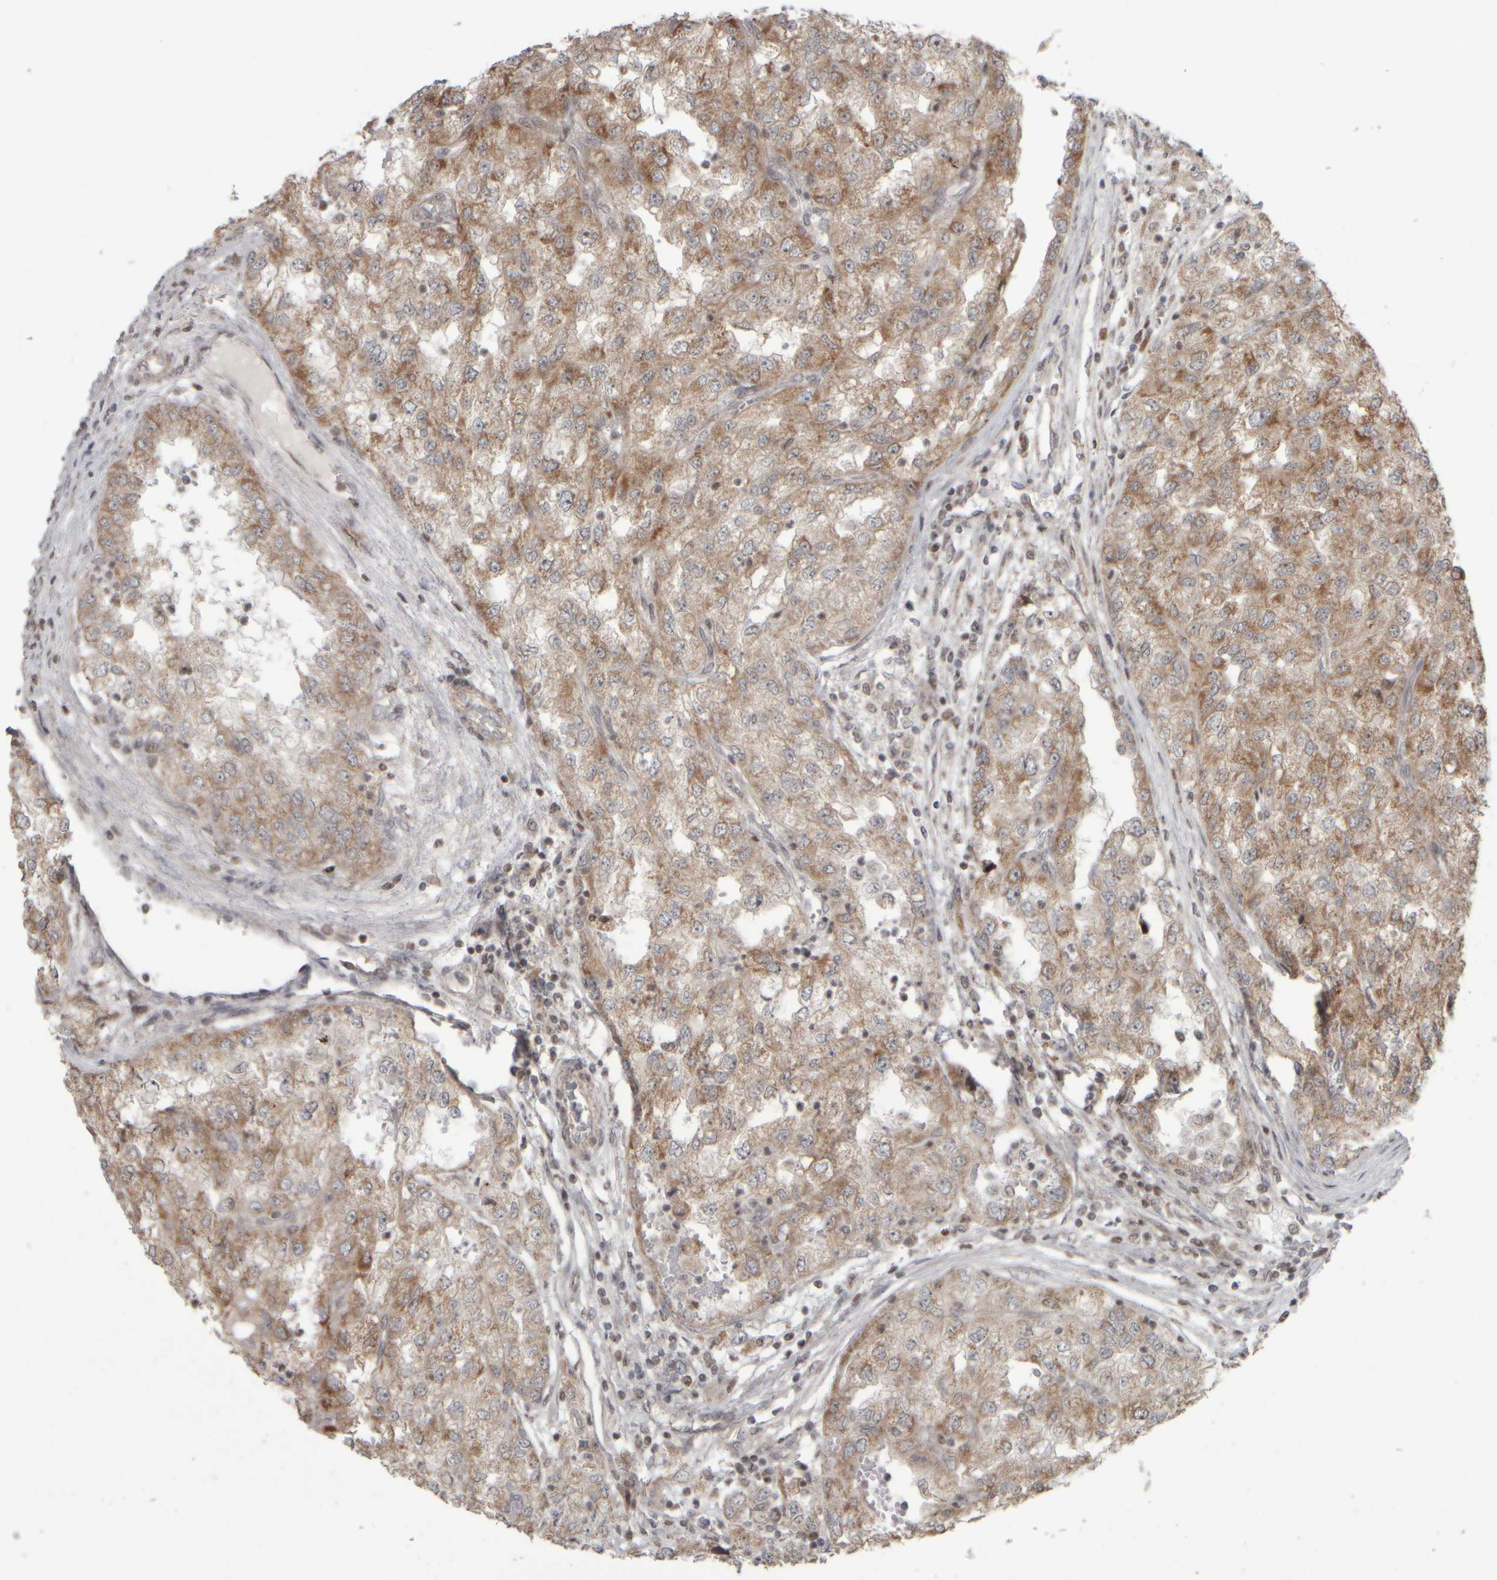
{"staining": {"intensity": "moderate", "quantity": ">75%", "location": "cytoplasmic/membranous"}, "tissue": "renal cancer", "cell_type": "Tumor cells", "image_type": "cancer", "snomed": [{"axis": "morphology", "description": "Adenocarcinoma, NOS"}, {"axis": "topography", "description": "Kidney"}], "caption": "Immunohistochemical staining of adenocarcinoma (renal) demonstrates medium levels of moderate cytoplasmic/membranous protein expression in about >75% of tumor cells.", "gene": "CWC27", "patient": {"sex": "female", "age": 54}}